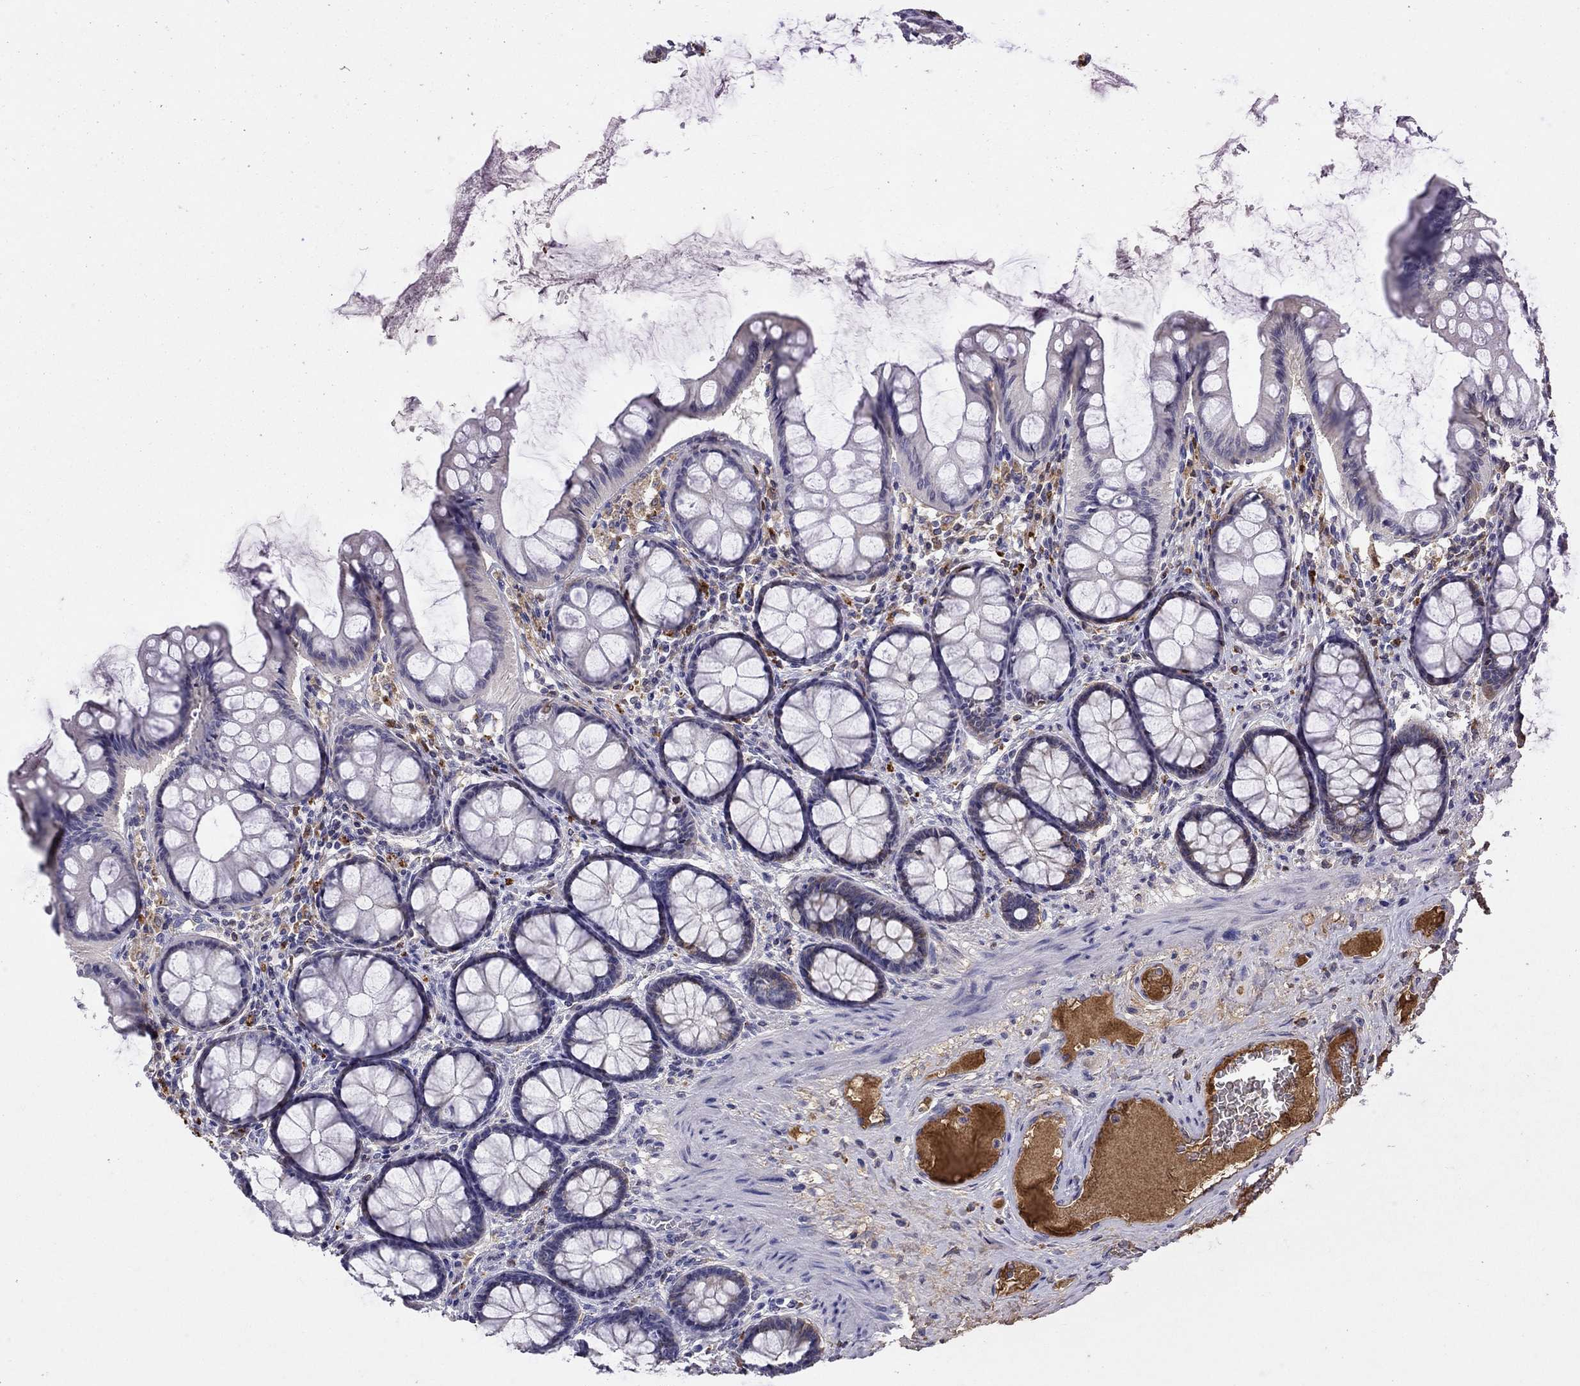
{"staining": {"intensity": "negative", "quantity": "none", "location": "none"}, "tissue": "colon", "cell_type": "Endothelial cells", "image_type": "normal", "snomed": [{"axis": "morphology", "description": "Normal tissue, NOS"}, {"axis": "topography", "description": "Colon"}], "caption": "Colon stained for a protein using IHC exhibits no expression endothelial cells.", "gene": "SERPINA3", "patient": {"sex": "female", "age": 65}}